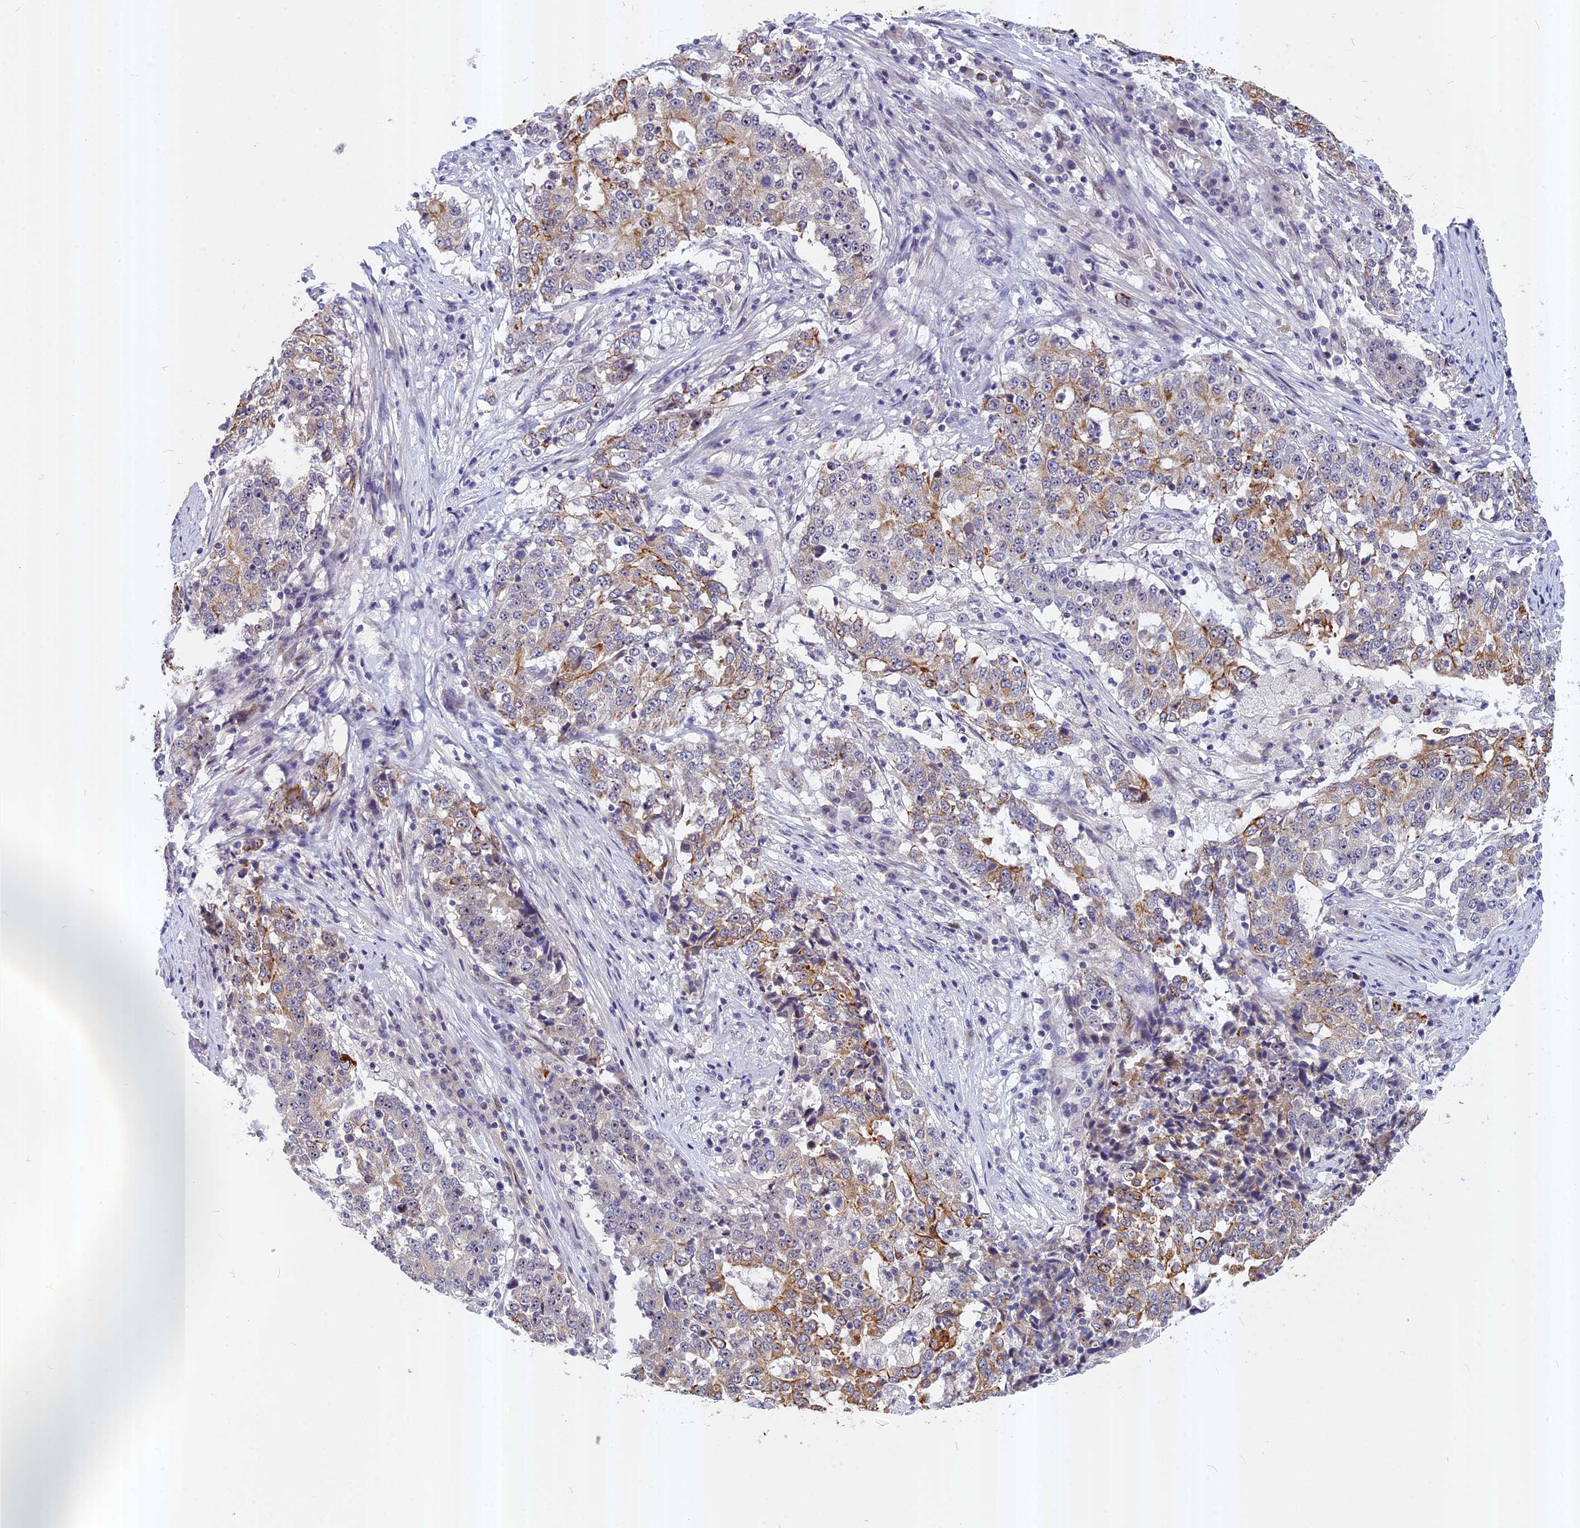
{"staining": {"intensity": "moderate", "quantity": "<25%", "location": "cytoplasmic/membranous"}, "tissue": "stomach cancer", "cell_type": "Tumor cells", "image_type": "cancer", "snomed": [{"axis": "morphology", "description": "Adenocarcinoma, NOS"}, {"axis": "topography", "description": "Stomach"}], "caption": "An image showing moderate cytoplasmic/membranous positivity in approximately <25% of tumor cells in stomach adenocarcinoma, as visualized by brown immunohistochemical staining.", "gene": "ANKRD34B", "patient": {"sex": "male", "age": 59}}